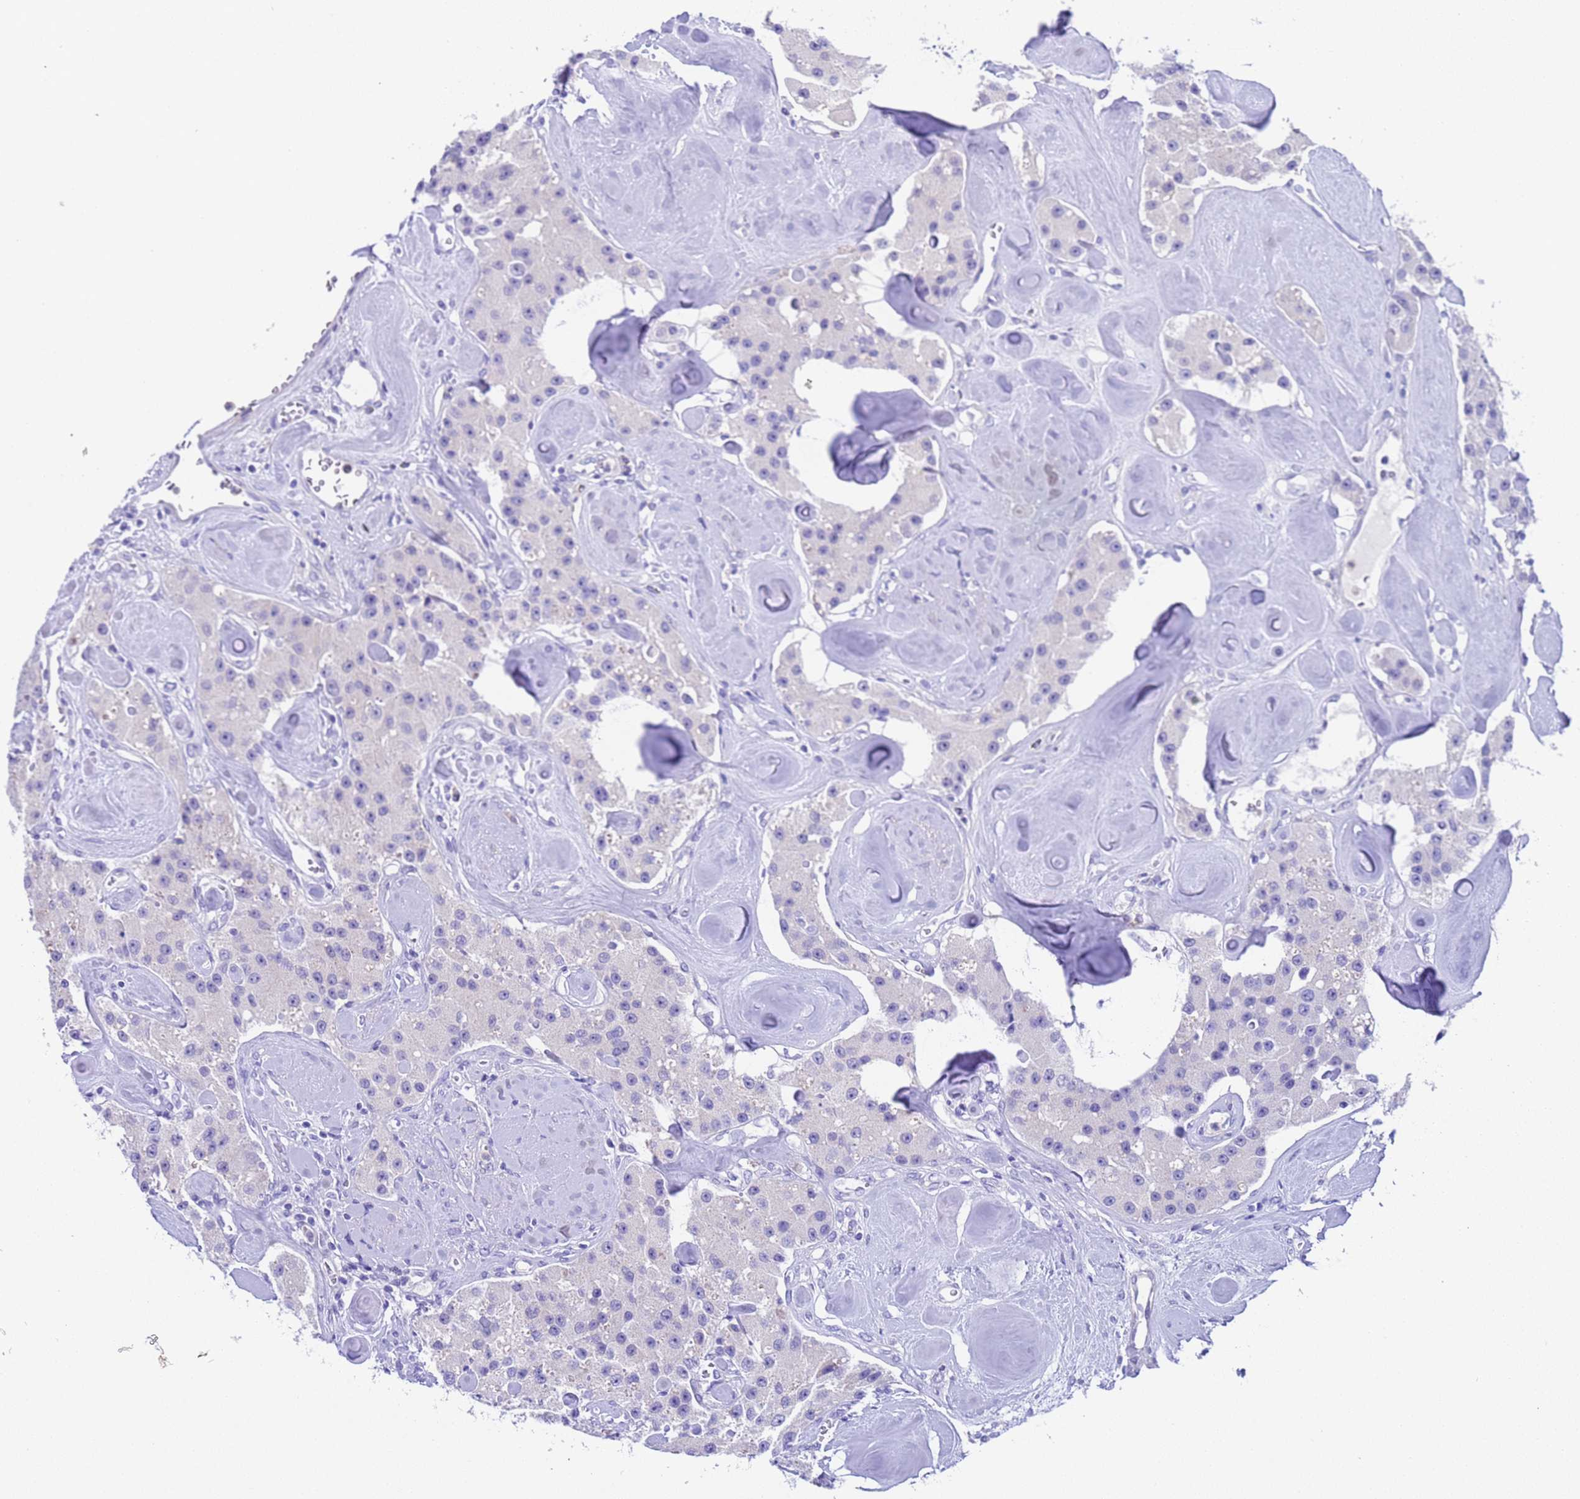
{"staining": {"intensity": "negative", "quantity": "none", "location": "none"}, "tissue": "carcinoid", "cell_type": "Tumor cells", "image_type": "cancer", "snomed": [{"axis": "morphology", "description": "Carcinoid, malignant, NOS"}, {"axis": "topography", "description": "Pancreas"}], "caption": "A high-resolution image shows IHC staining of carcinoid, which shows no significant positivity in tumor cells.", "gene": "USP38", "patient": {"sex": "male", "age": 41}}